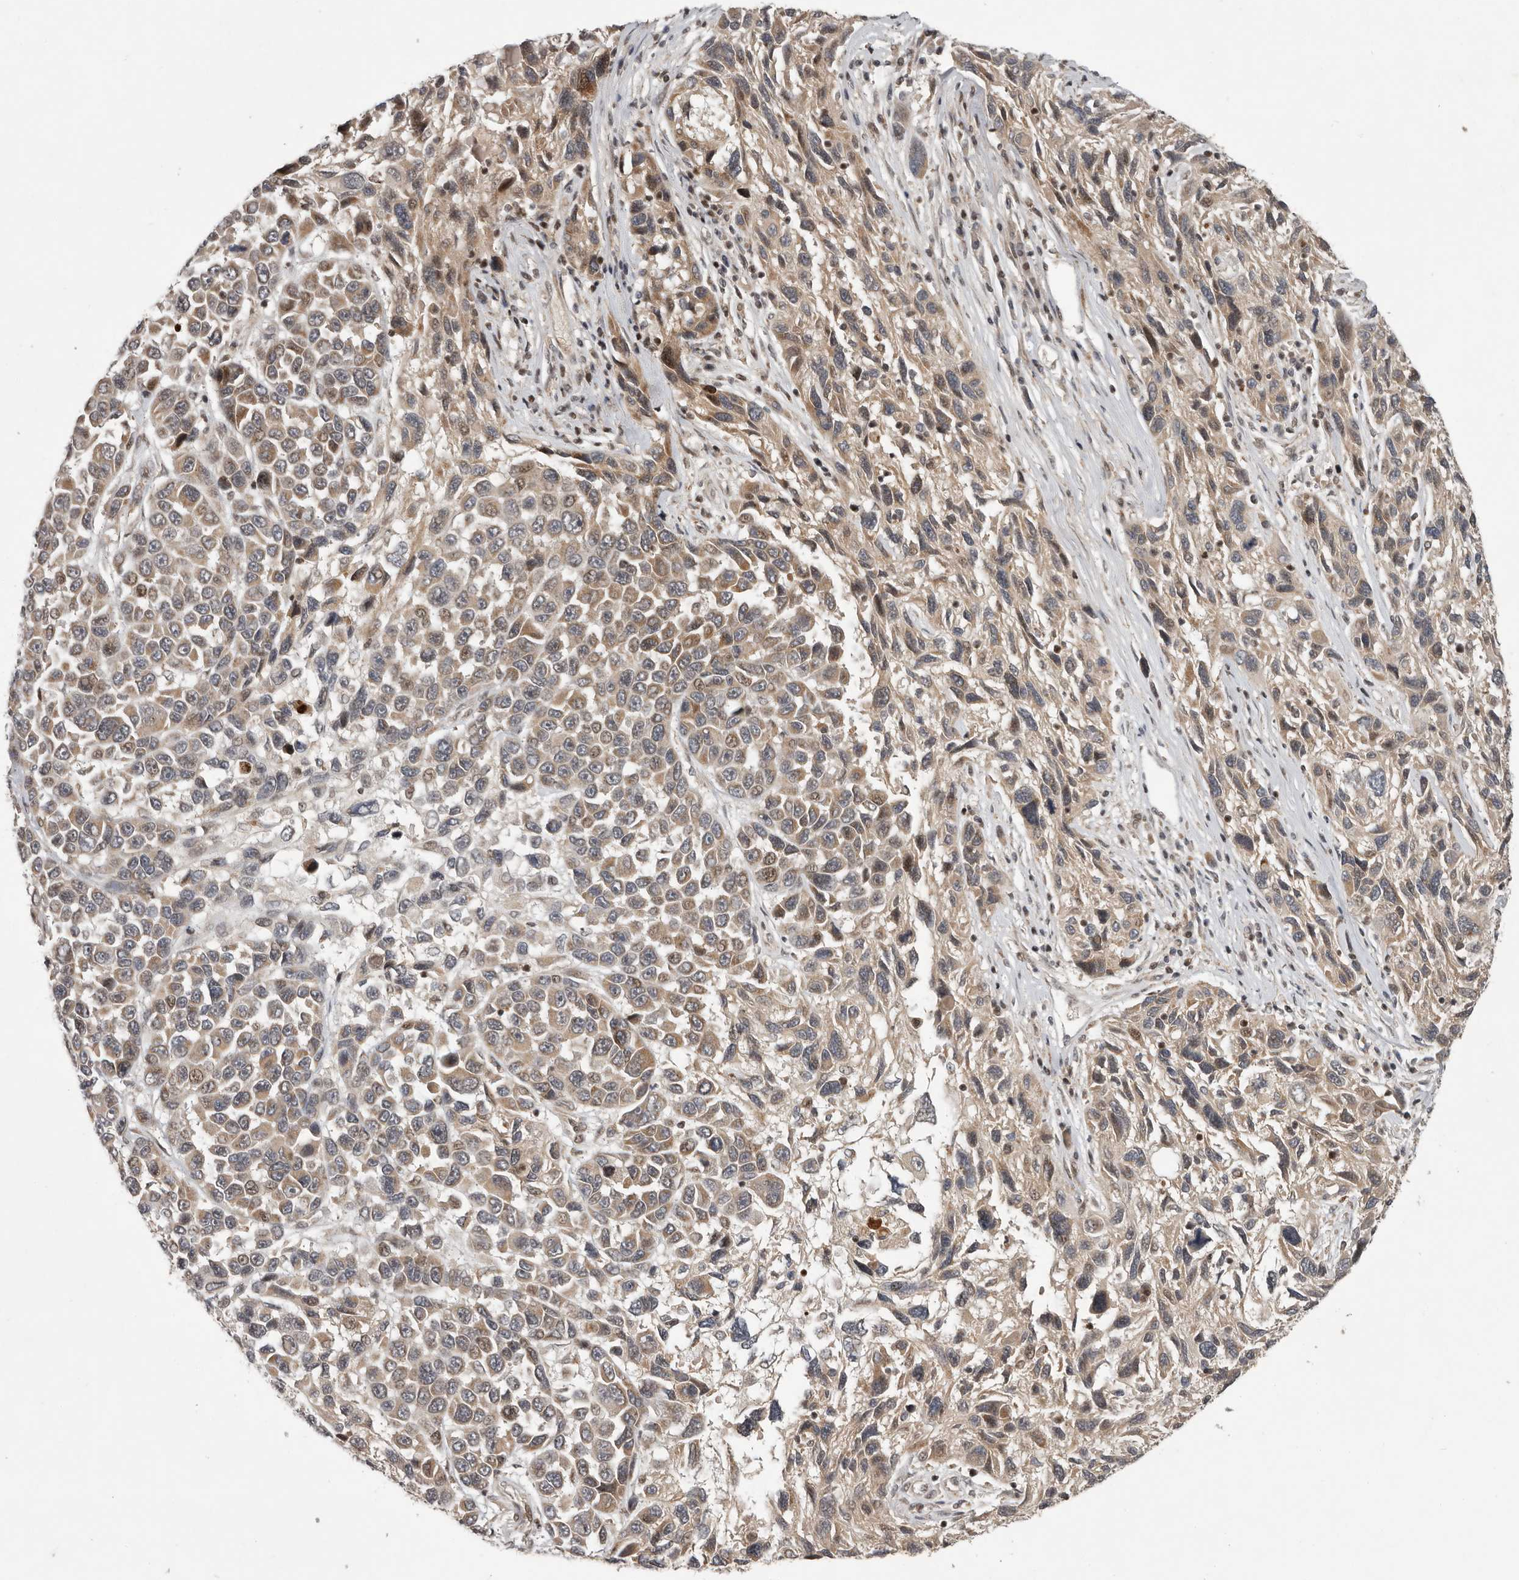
{"staining": {"intensity": "moderate", "quantity": ">75%", "location": "cytoplasmic/membranous,nuclear"}, "tissue": "melanoma", "cell_type": "Tumor cells", "image_type": "cancer", "snomed": [{"axis": "morphology", "description": "Malignant melanoma, NOS"}, {"axis": "topography", "description": "Skin"}], "caption": "IHC (DAB (3,3'-diaminobenzidine)) staining of melanoma reveals moderate cytoplasmic/membranous and nuclear protein expression in approximately >75% of tumor cells.", "gene": "RABIF", "patient": {"sex": "male", "age": 53}}